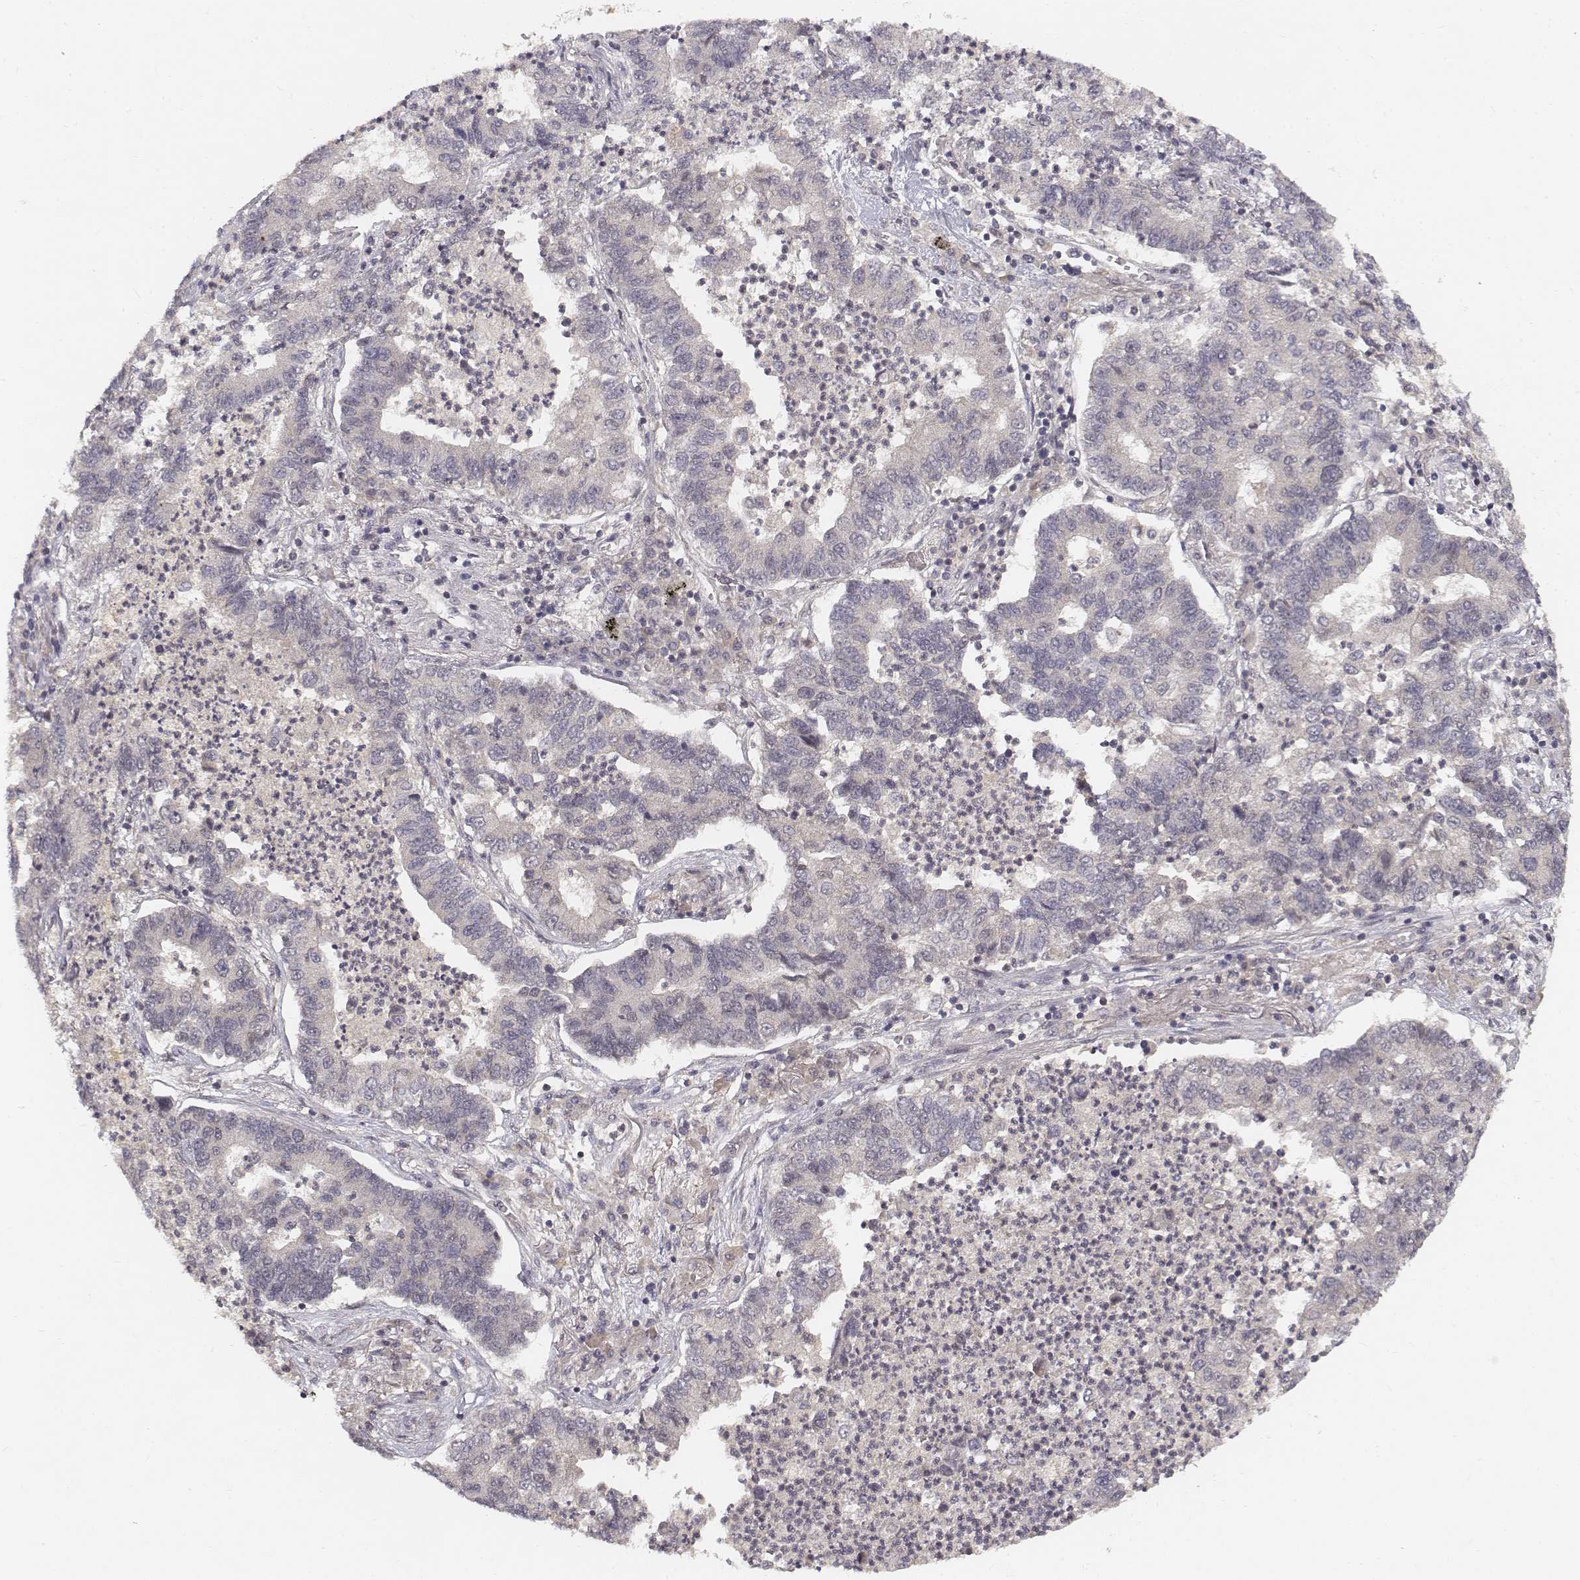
{"staining": {"intensity": "negative", "quantity": "none", "location": "none"}, "tissue": "lung cancer", "cell_type": "Tumor cells", "image_type": "cancer", "snomed": [{"axis": "morphology", "description": "Adenocarcinoma, NOS"}, {"axis": "topography", "description": "Lung"}], "caption": "Immunohistochemistry (IHC) histopathology image of adenocarcinoma (lung) stained for a protein (brown), which reveals no positivity in tumor cells.", "gene": "FANCD2", "patient": {"sex": "female", "age": 57}}